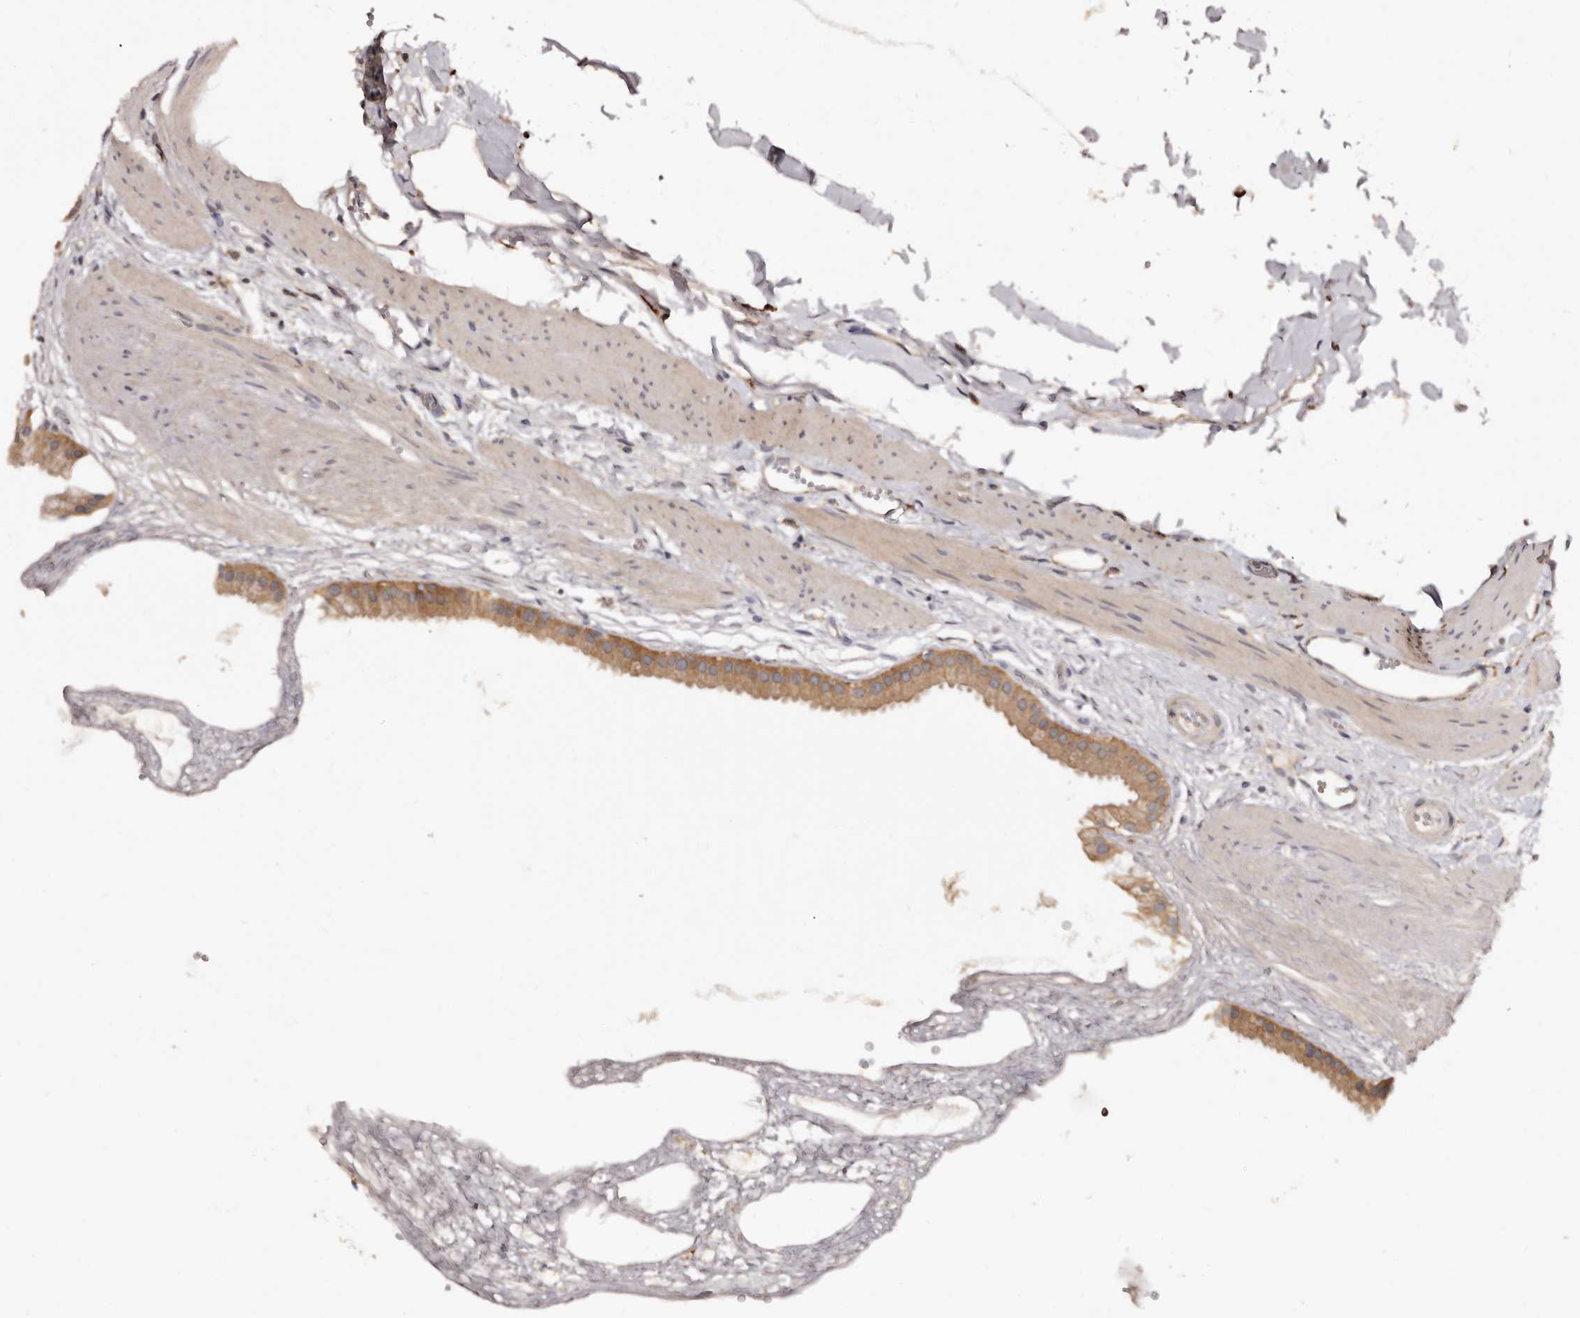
{"staining": {"intensity": "moderate", "quantity": ">75%", "location": "cytoplasmic/membranous"}, "tissue": "gallbladder", "cell_type": "Glandular cells", "image_type": "normal", "snomed": [{"axis": "morphology", "description": "Normal tissue, NOS"}, {"axis": "topography", "description": "Gallbladder"}], "caption": "Immunohistochemistry of unremarkable gallbladder reveals medium levels of moderate cytoplasmic/membranous staining in about >75% of glandular cells.", "gene": "INAVA", "patient": {"sex": "female", "age": 64}}